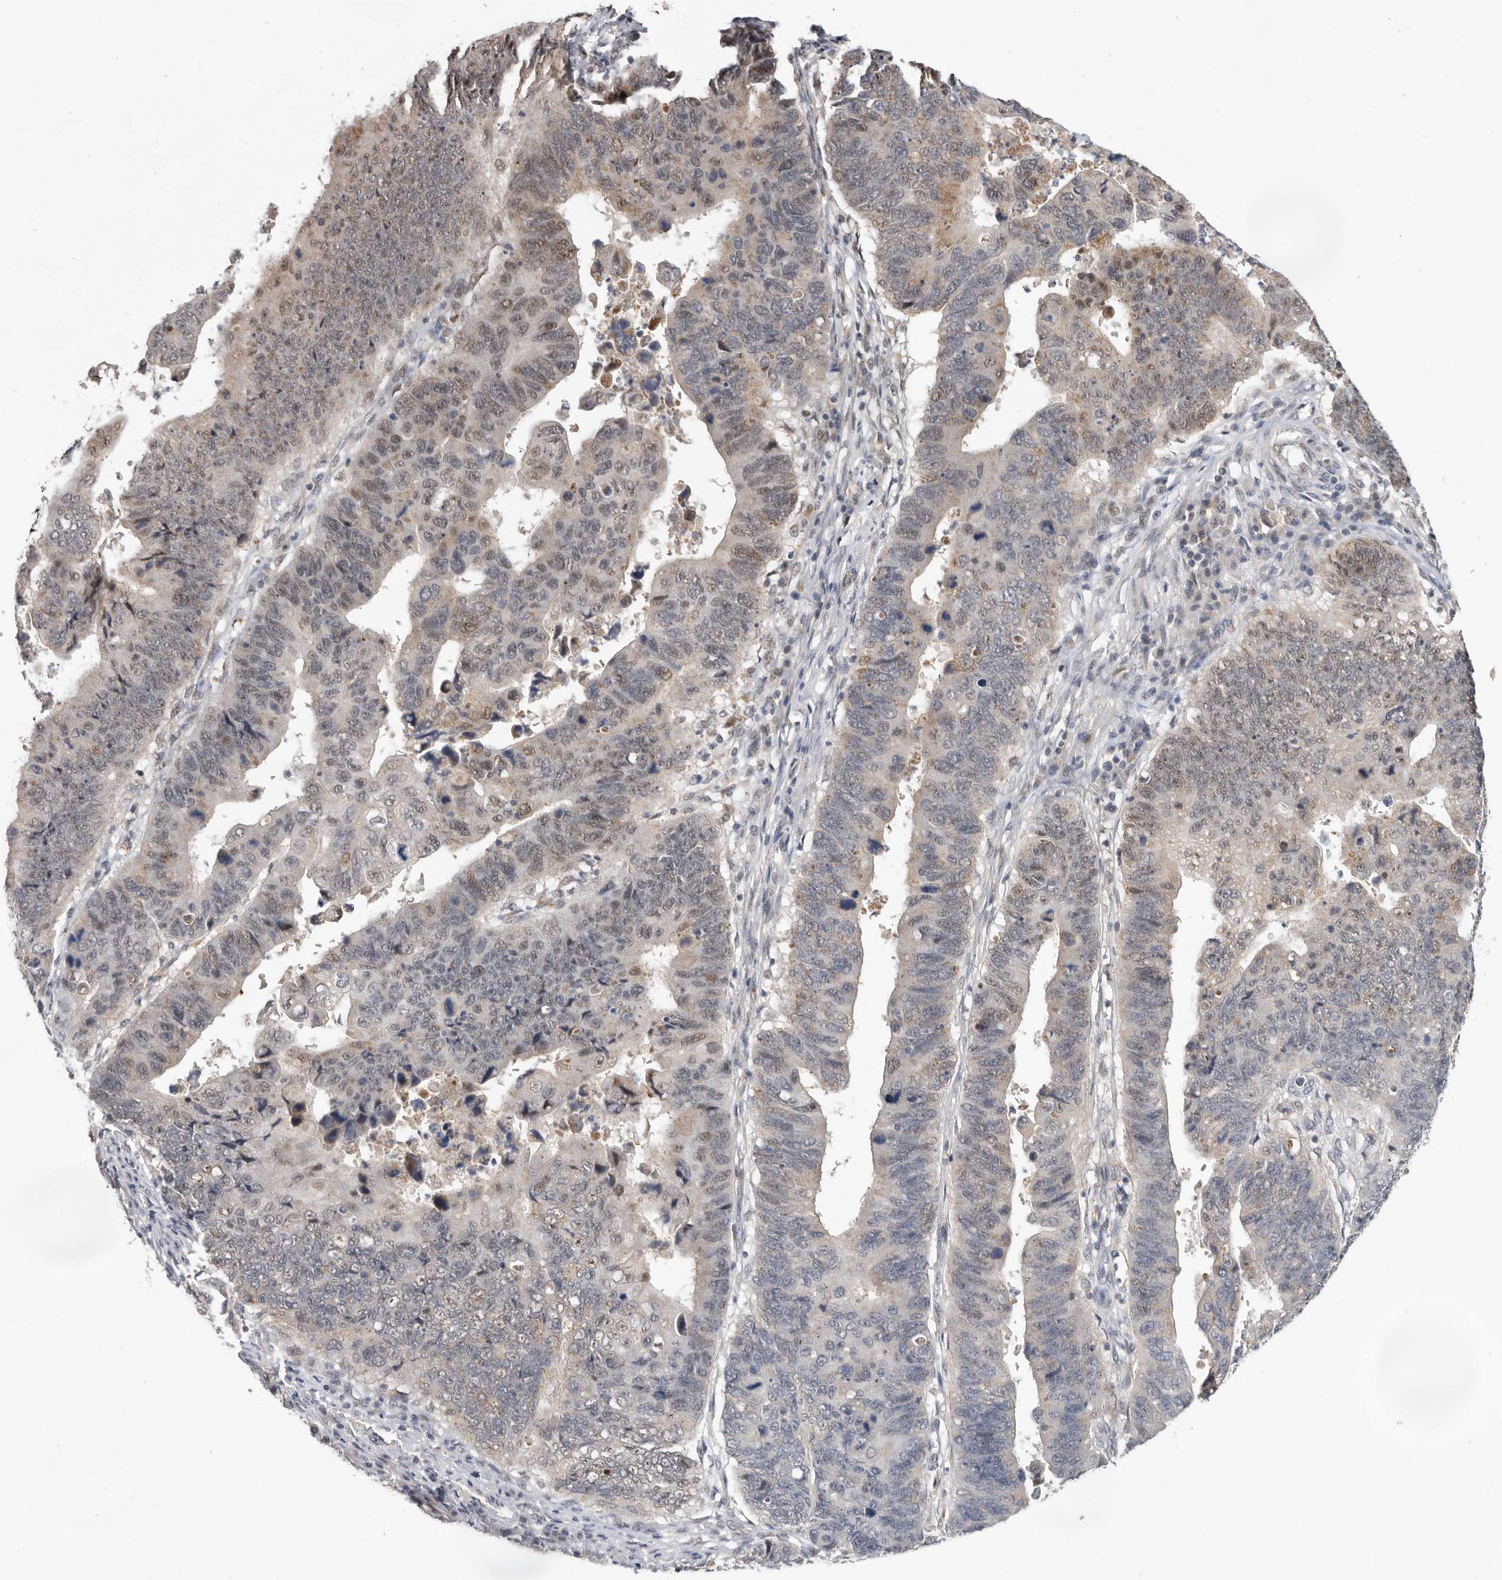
{"staining": {"intensity": "moderate", "quantity": "<25%", "location": "cytoplasmic/membranous,nuclear"}, "tissue": "stomach cancer", "cell_type": "Tumor cells", "image_type": "cancer", "snomed": [{"axis": "morphology", "description": "Adenocarcinoma, NOS"}, {"axis": "topography", "description": "Stomach"}], "caption": "High-magnification brightfield microscopy of stomach cancer (adenocarcinoma) stained with DAB (3,3'-diaminobenzidine) (brown) and counterstained with hematoxylin (blue). tumor cells exhibit moderate cytoplasmic/membranous and nuclear positivity is seen in about<25% of cells.", "gene": "BRCA2", "patient": {"sex": "male", "age": 59}}